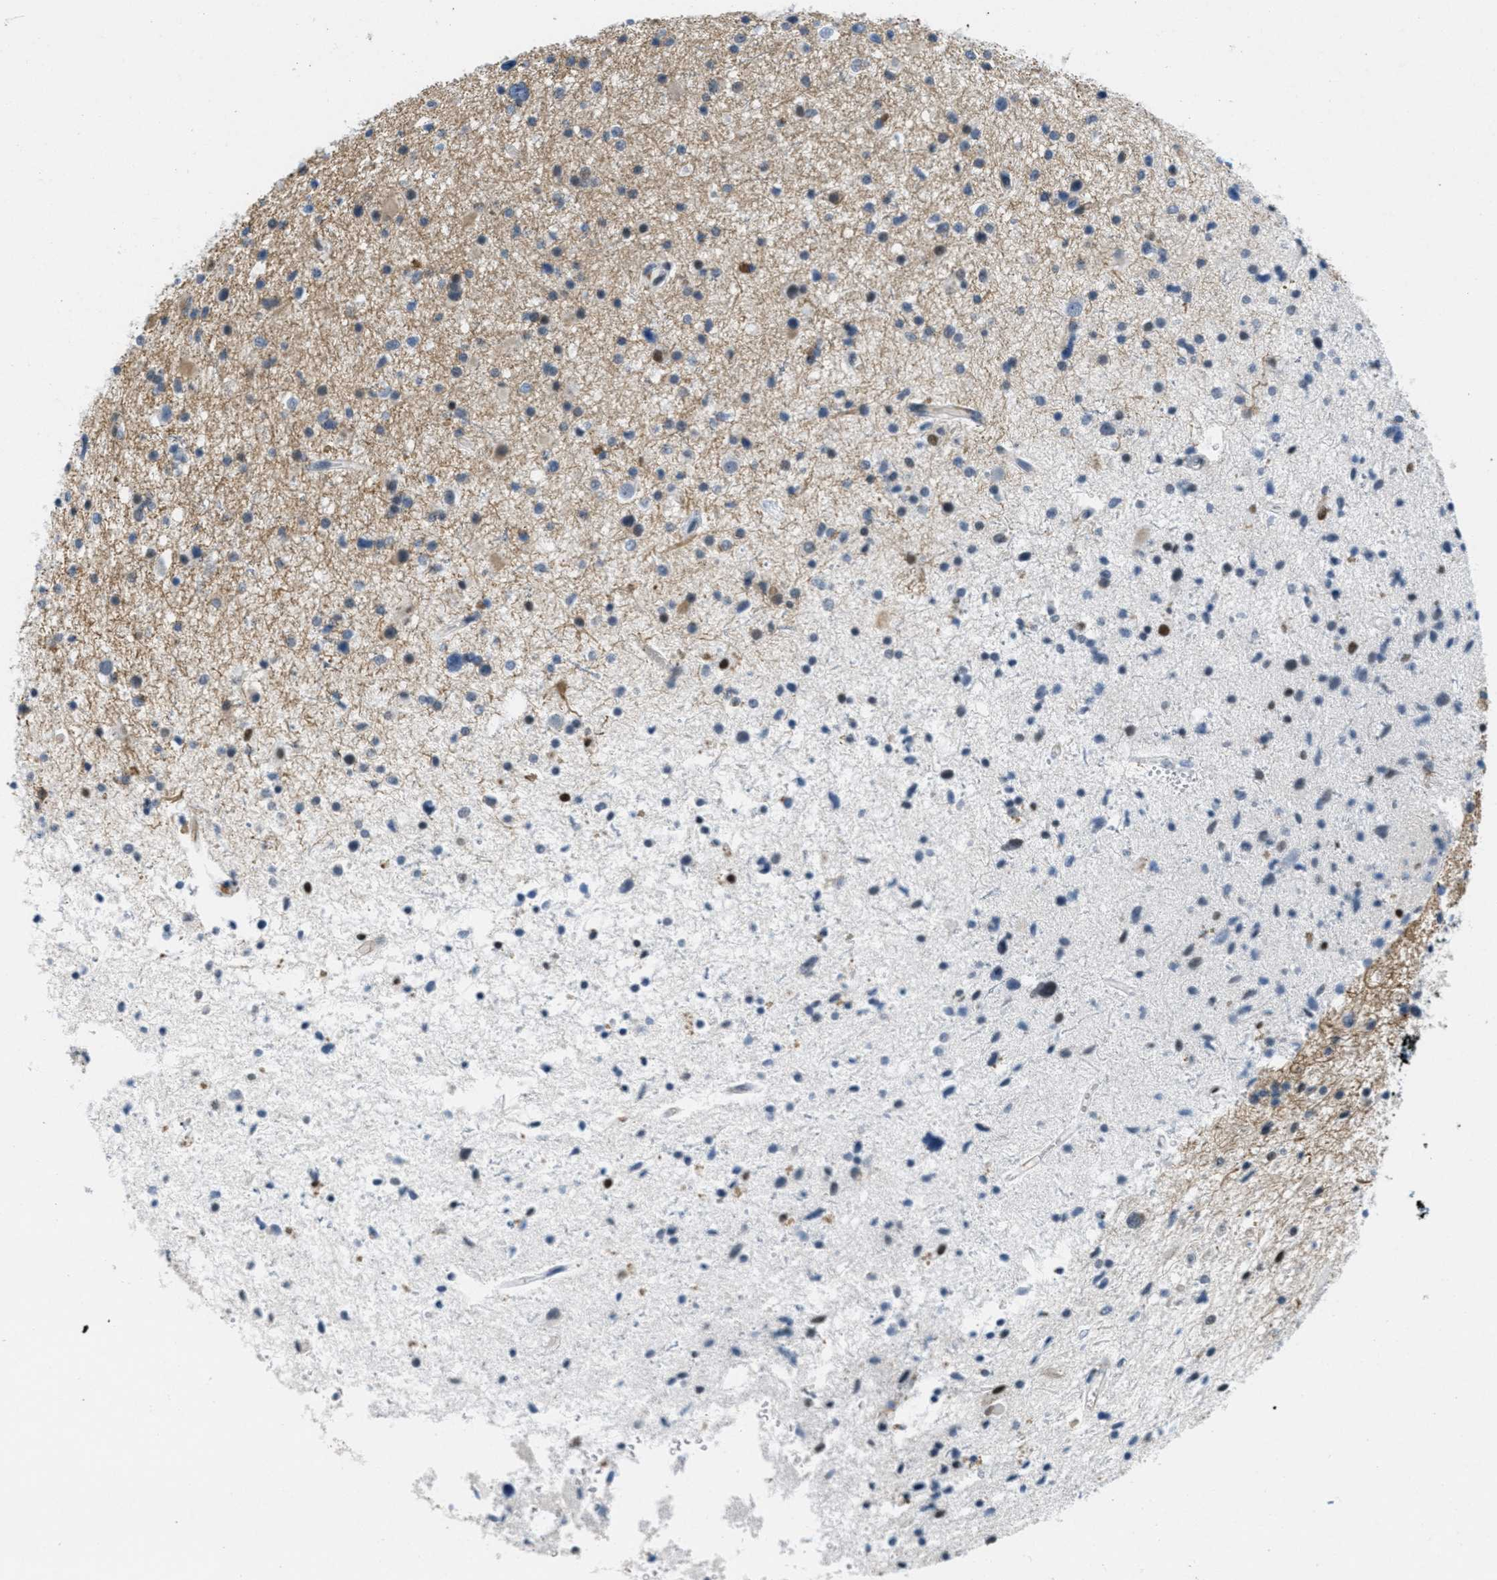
{"staining": {"intensity": "moderate", "quantity": "<25%", "location": "cytoplasmic/membranous,nuclear"}, "tissue": "glioma", "cell_type": "Tumor cells", "image_type": "cancer", "snomed": [{"axis": "morphology", "description": "Glioma, malignant, High grade"}, {"axis": "topography", "description": "Brain"}], "caption": "This image demonstrates IHC staining of malignant high-grade glioma, with low moderate cytoplasmic/membranous and nuclear staining in approximately <25% of tumor cells.", "gene": "HS3ST2", "patient": {"sex": "male", "age": 33}}